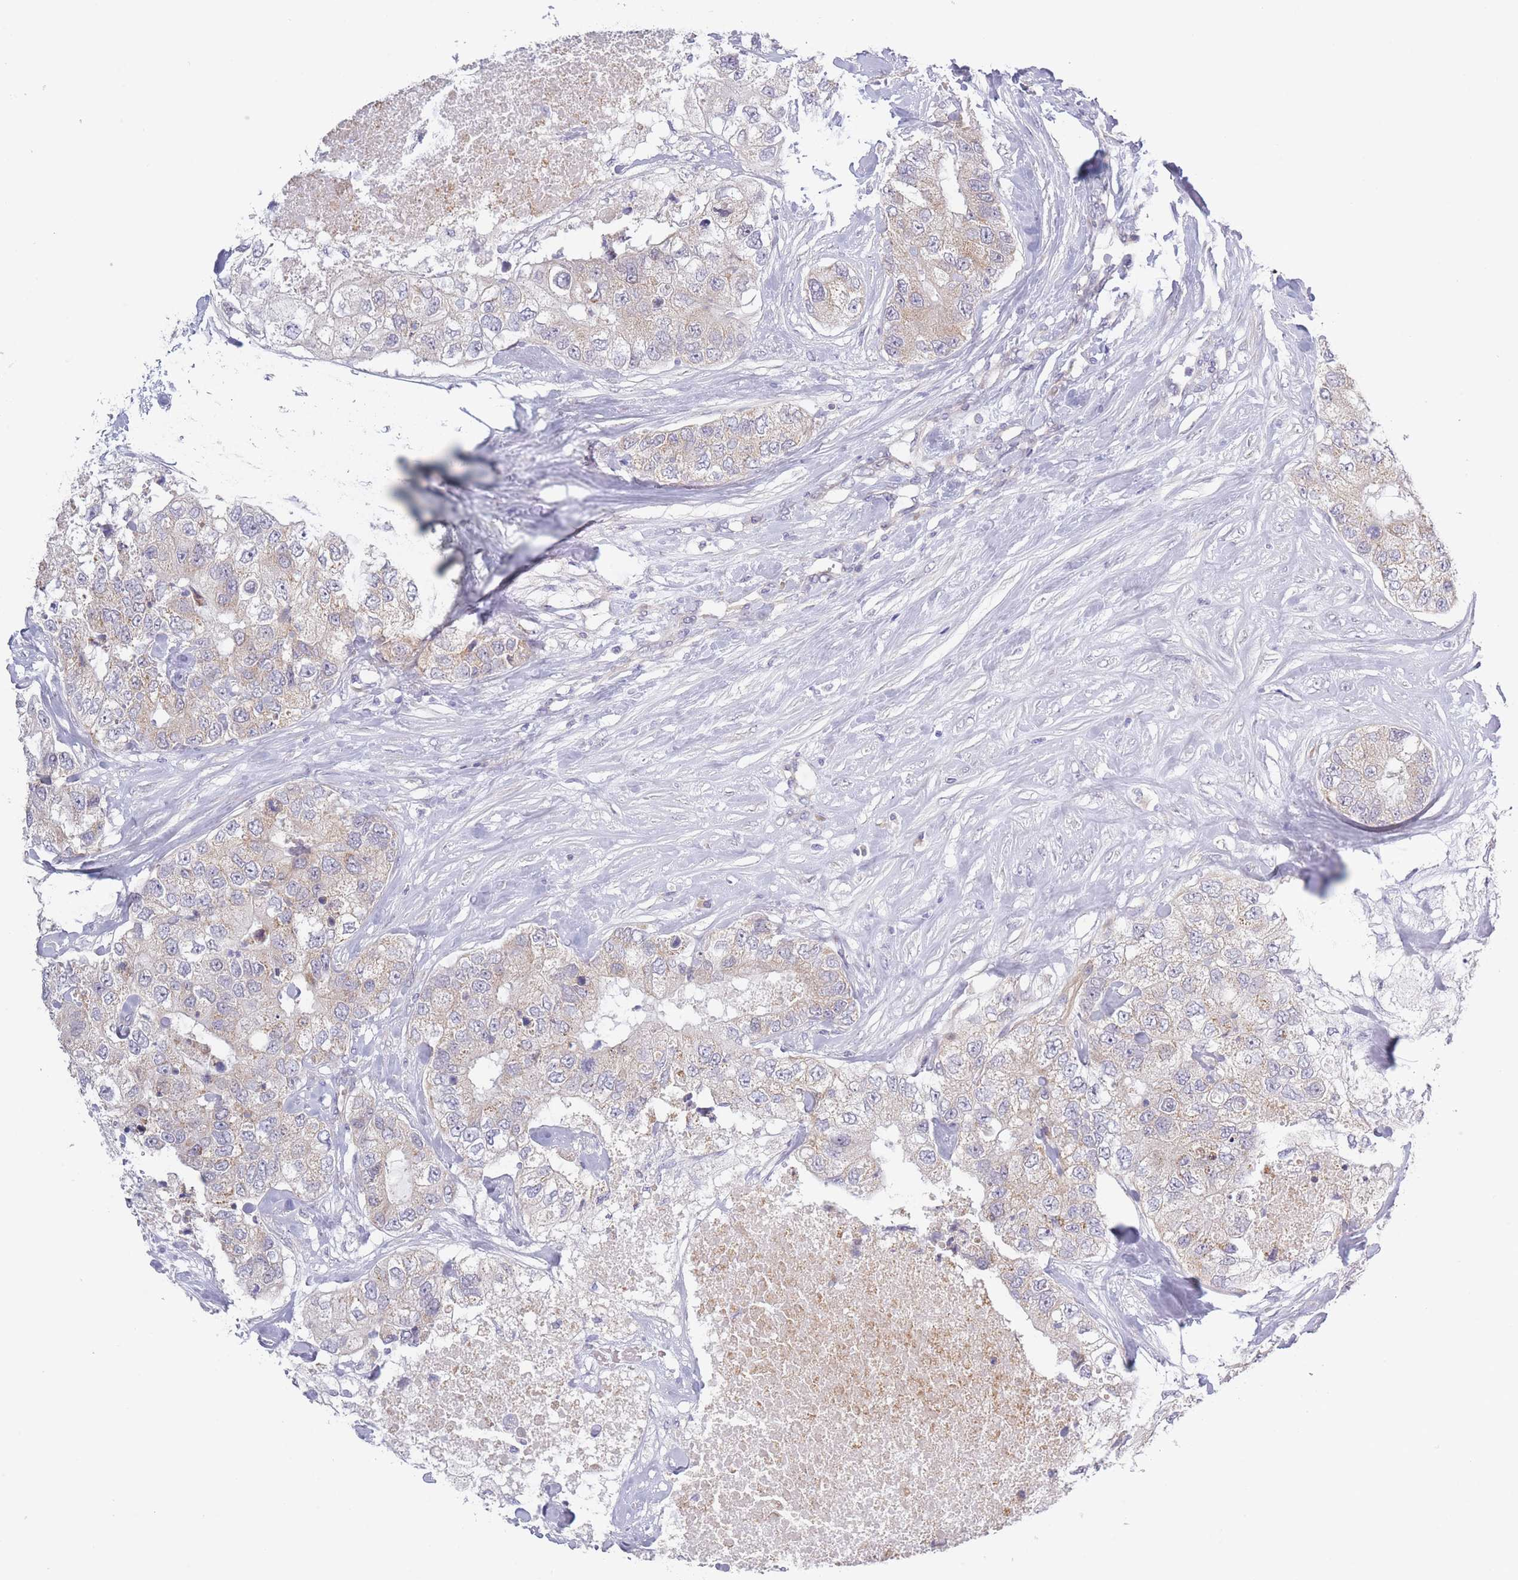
{"staining": {"intensity": "weak", "quantity": "<25%", "location": "cytoplasmic/membranous"}, "tissue": "breast cancer", "cell_type": "Tumor cells", "image_type": "cancer", "snomed": [{"axis": "morphology", "description": "Duct carcinoma"}, {"axis": "topography", "description": "Breast"}], "caption": "An immunohistochemistry histopathology image of breast cancer is shown. There is no staining in tumor cells of breast cancer.", "gene": "FAM227B", "patient": {"sex": "female", "age": 62}}